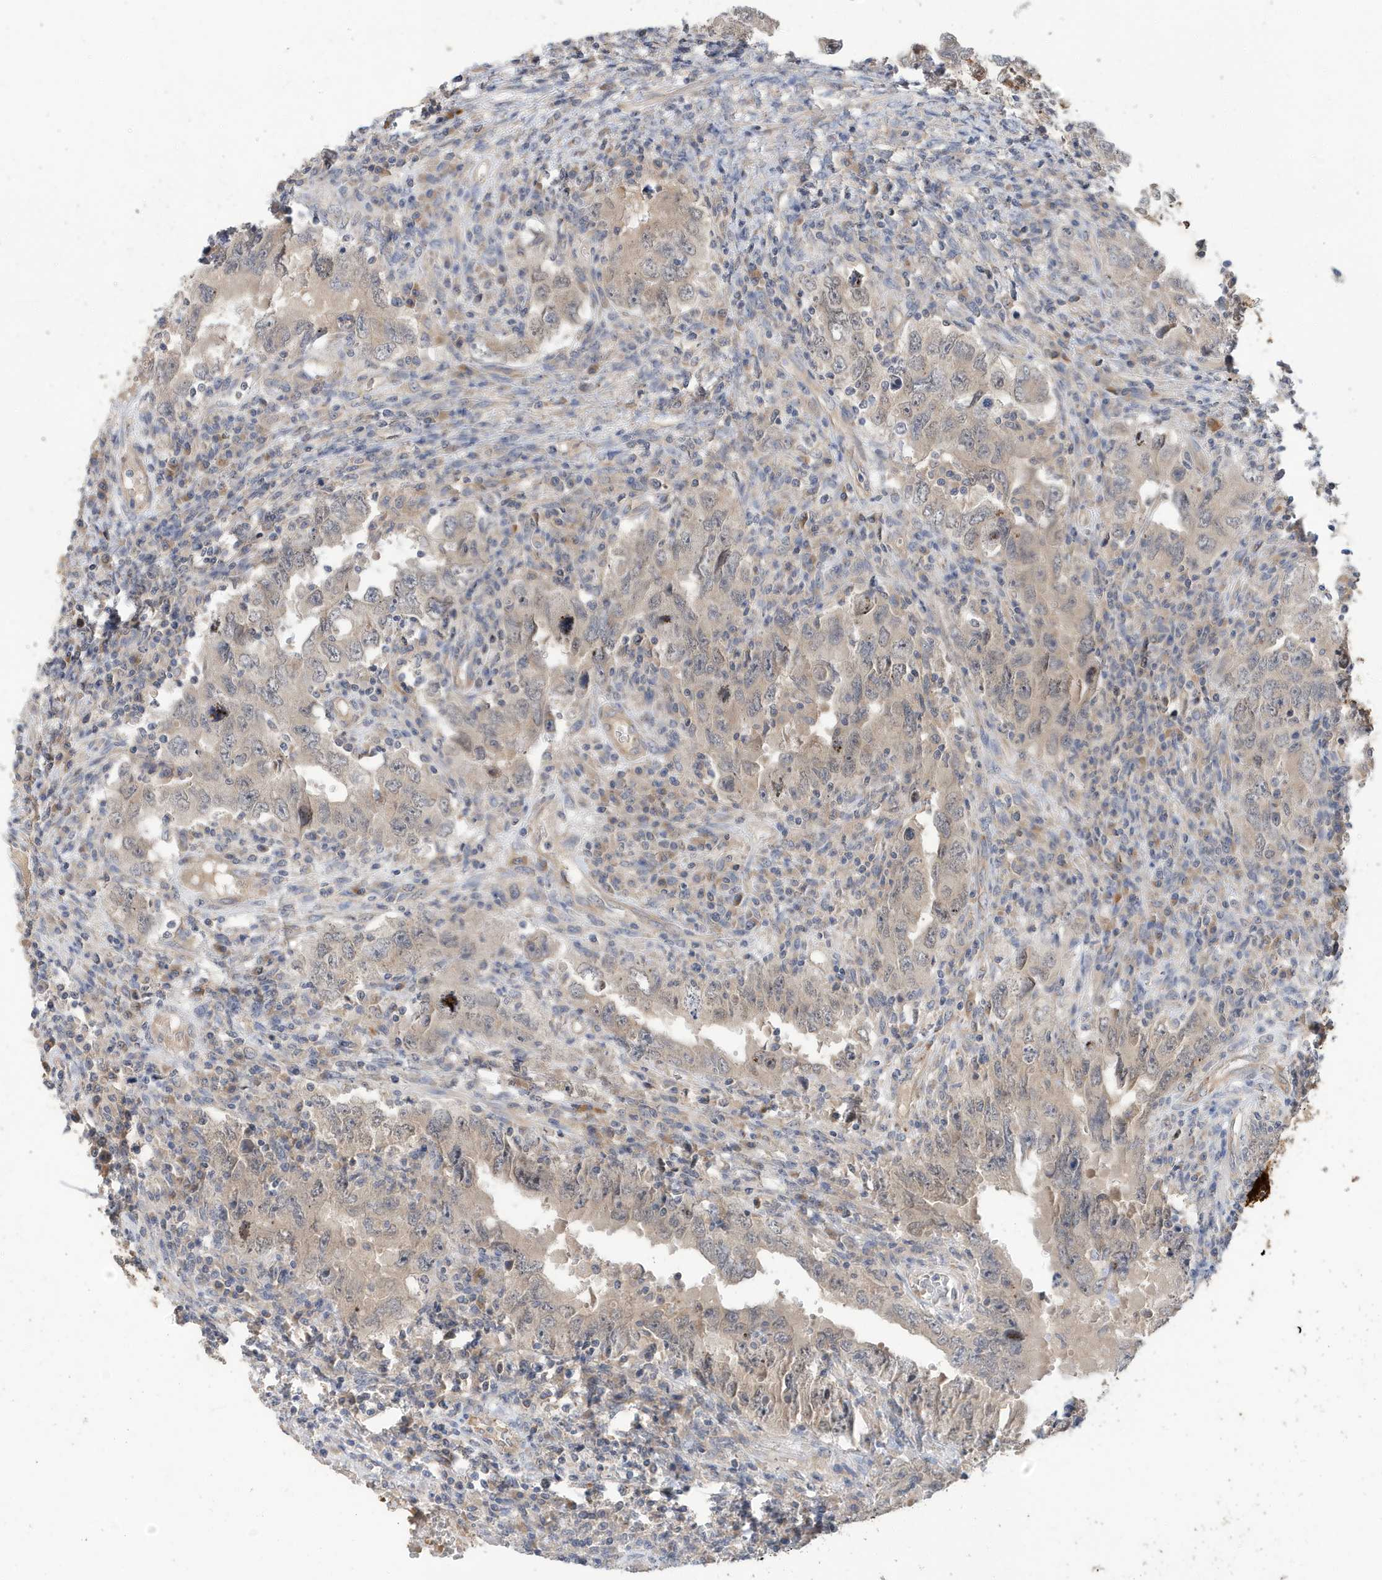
{"staining": {"intensity": "negative", "quantity": "none", "location": "none"}, "tissue": "testis cancer", "cell_type": "Tumor cells", "image_type": "cancer", "snomed": [{"axis": "morphology", "description": "Carcinoma, Embryonal, NOS"}, {"axis": "topography", "description": "Testis"}], "caption": "High magnification brightfield microscopy of testis embryonal carcinoma stained with DAB (3,3'-diaminobenzidine) (brown) and counterstained with hematoxylin (blue): tumor cells show no significant positivity. Nuclei are stained in blue.", "gene": "LAPTM4A", "patient": {"sex": "male", "age": 26}}